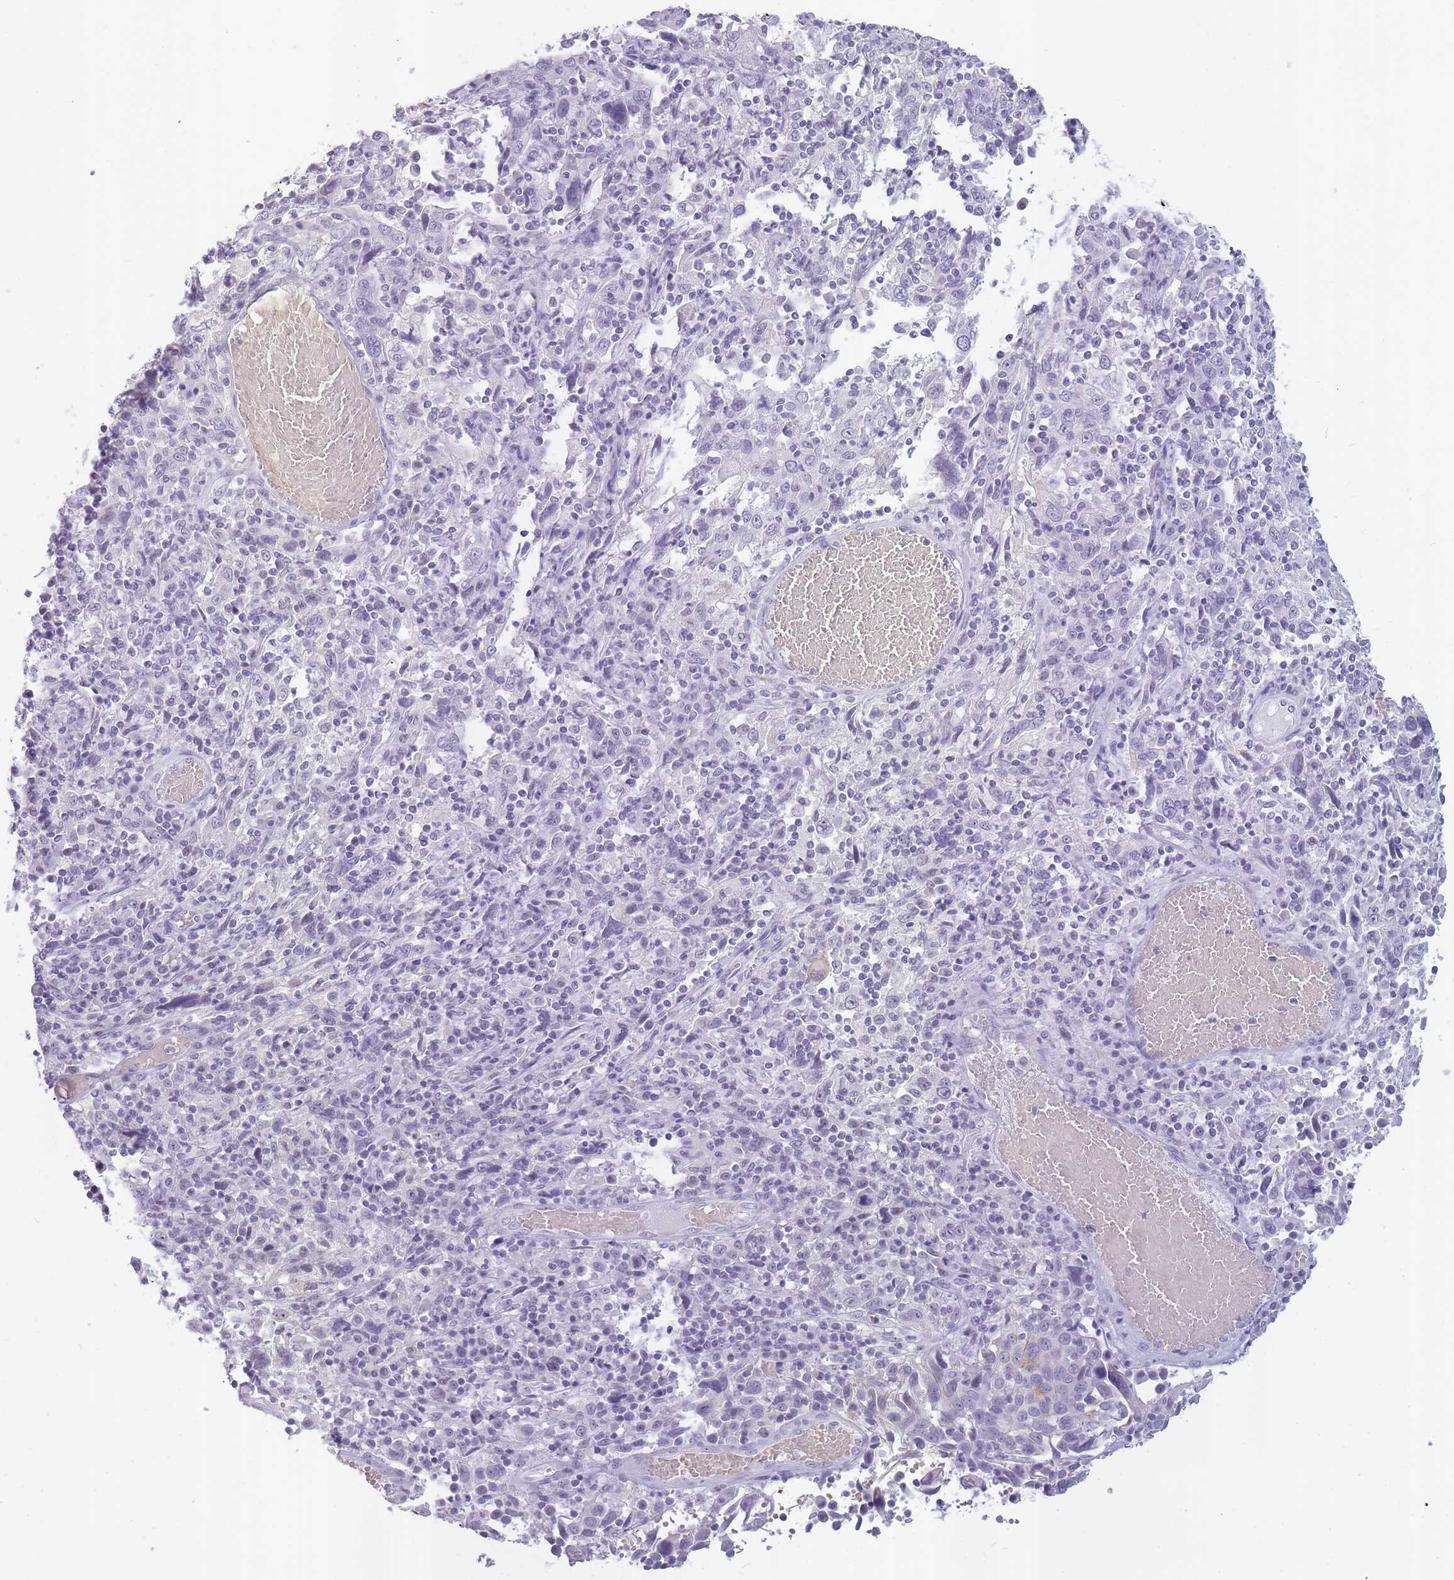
{"staining": {"intensity": "negative", "quantity": "none", "location": "none"}, "tissue": "cervical cancer", "cell_type": "Tumor cells", "image_type": "cancer", "snomed": [{"axis": "morphology", "description": "Squamous cell carcinoma, NOS"}, {"axis": "topography", "description": "Cervix"}], "caption": "Immunohistochemistry (IHC) image of human cervical cancer stained for a protein (brown), which exhibits no positivity in tumor cells.", "gene": "INS", "patient": {"sex": "female", "age": 46}}